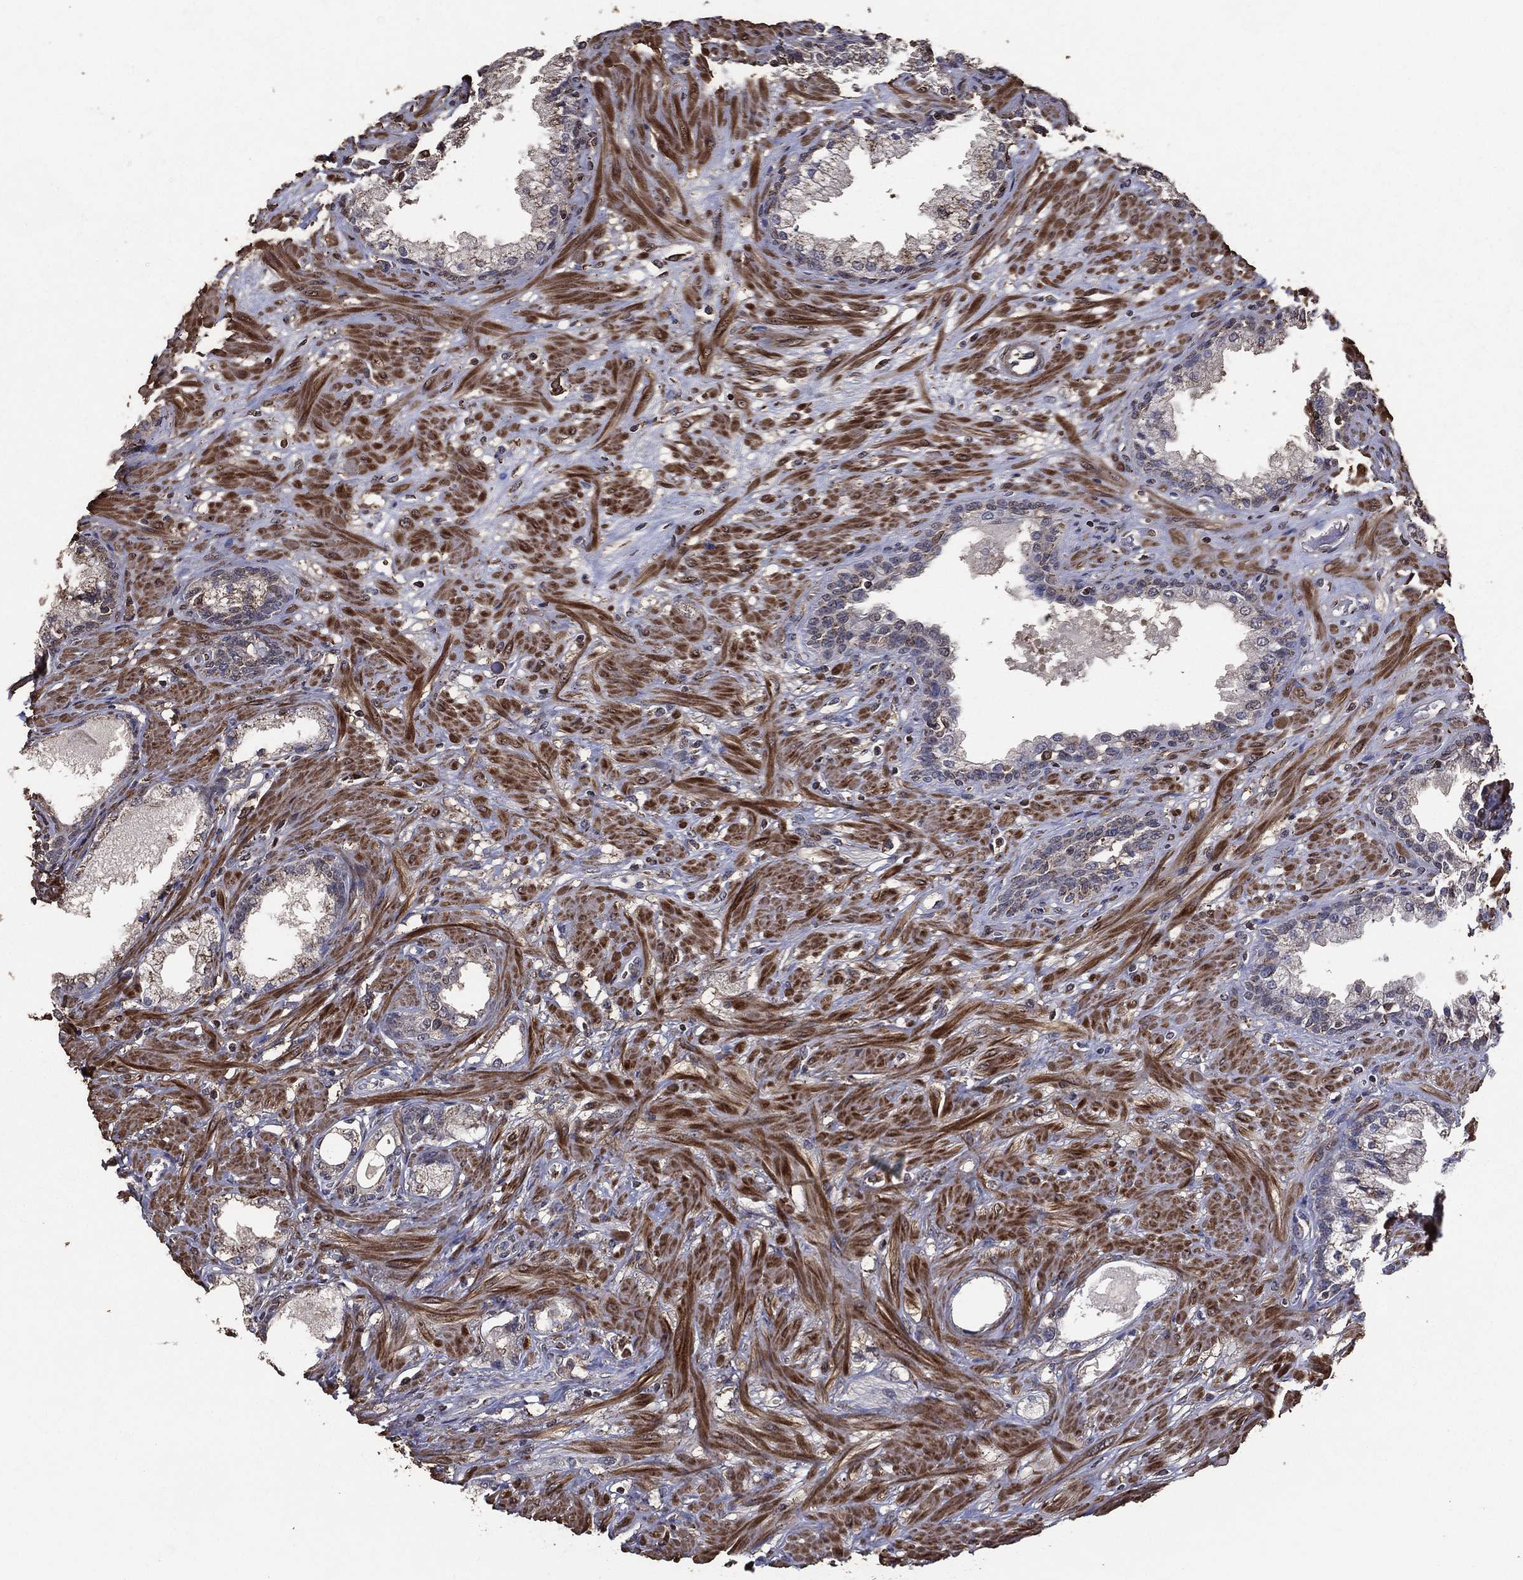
{"staining": {"intensity": "strong", "quantity": ">75%", "location": "cytoplasmic/membranous"}, "tissue": "prostate", "cell_type": "Glandular cells", "image_type": "normal", "snomed": [{"axis": "morphology", "description": "Normal tissue, NOS"}, {"axis": "topography", "description": "Prostate"}], "caption": "Strong cytoplasmic/membranous protein staining is appreciated in about >75% of glandular cells in prostate.", "gene": "GPR183", "patient": {"sex": "male", "age": 63}}